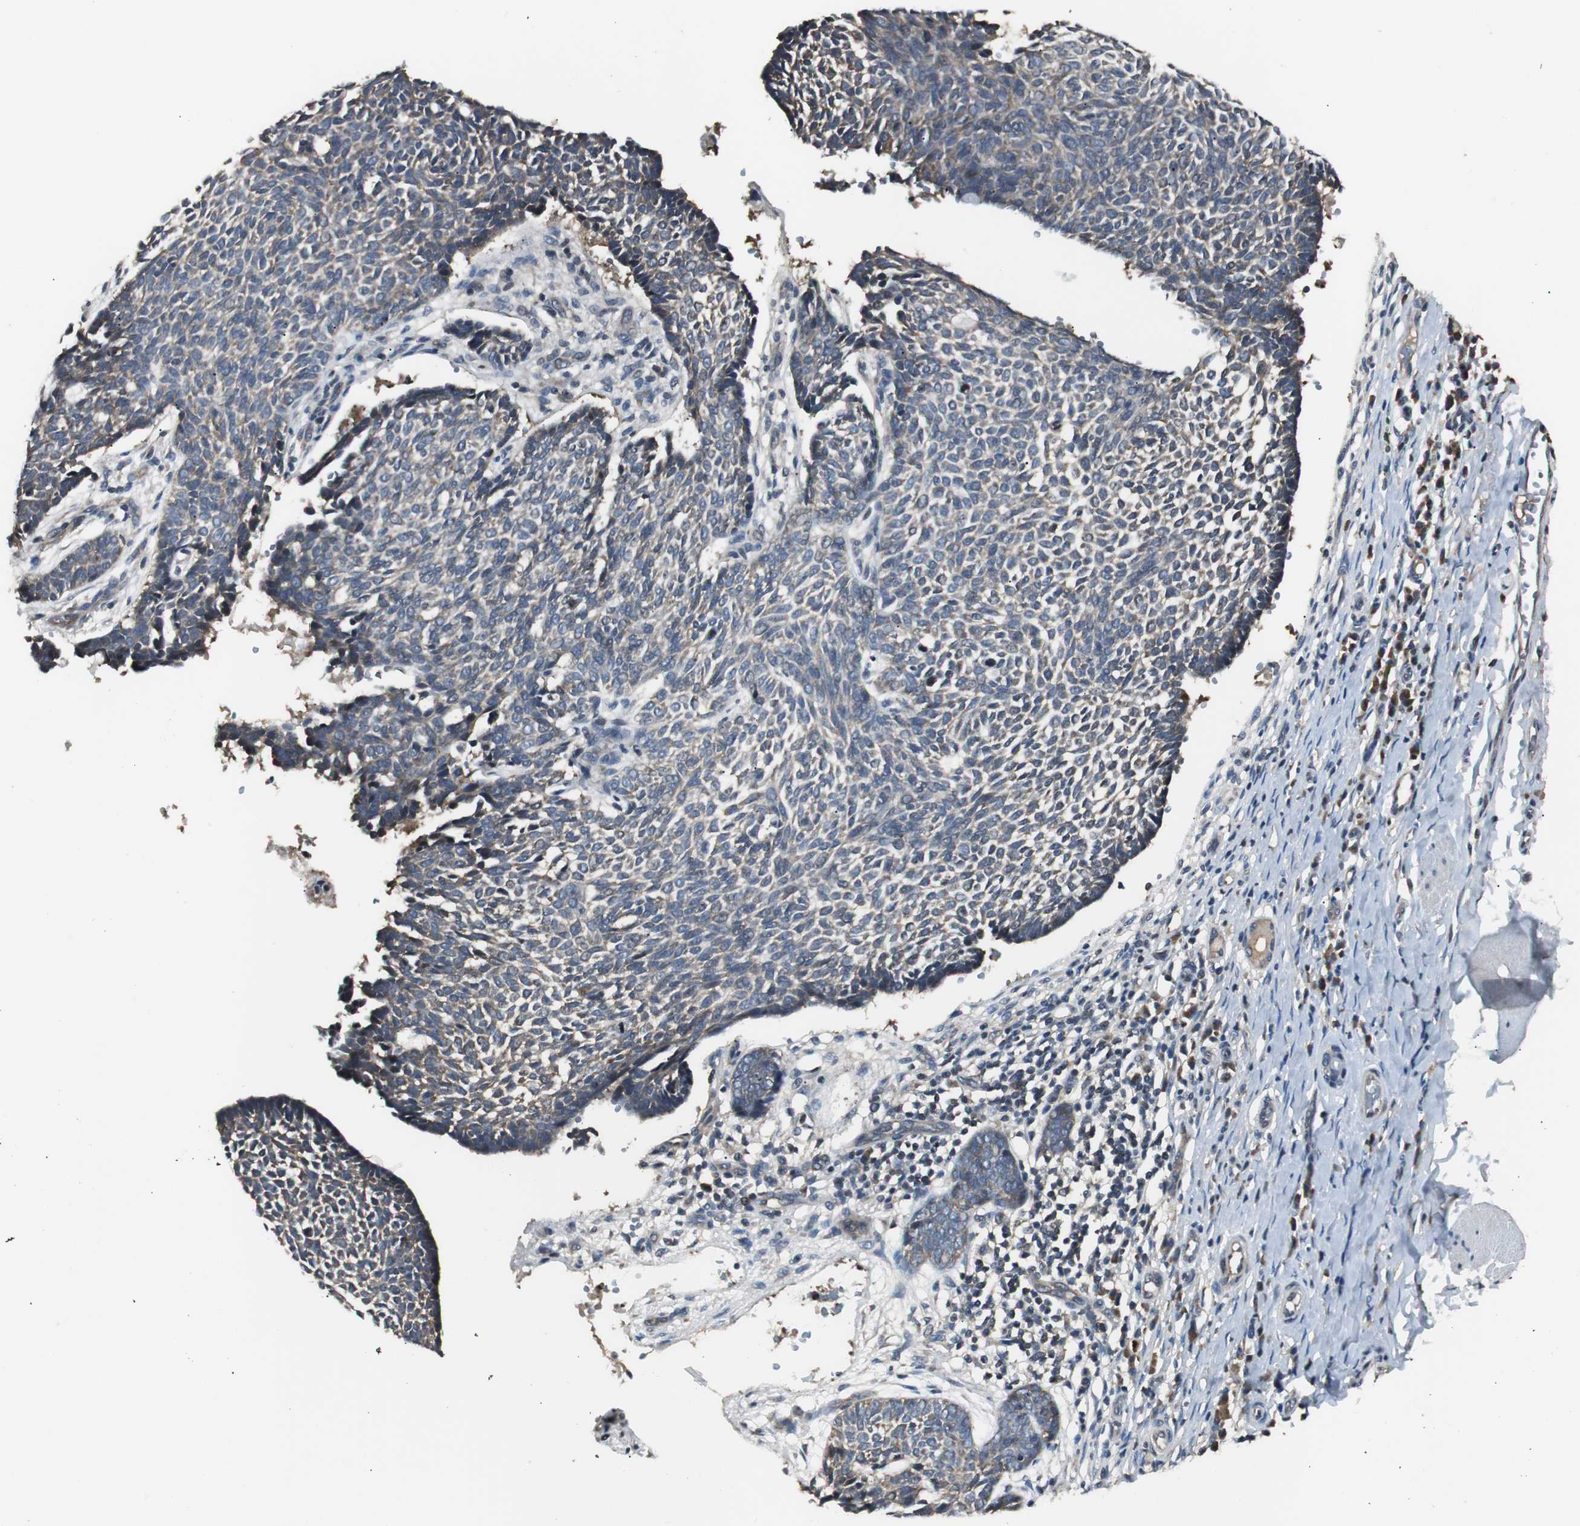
{"staining": {"intensity": "negative", "quantity": "none", "location": "none"}, "tissue": "skin cancer", "cell_type": "Tumor cells", "image_type": "cancer", "snomed": [{"axis": "morphology", "description": "Normal tissue, NOS"}, {"axis": "morphology", "description": "Basal cell carcinoma"}, {"axis": "topography", "description": "Skin"}], "caption": "Tumor cells show no significant protein positivity in skin basal cell carcinoma.", "gene": "ZMPSTE24", "patient": {"sex": "male", "age": 87}}